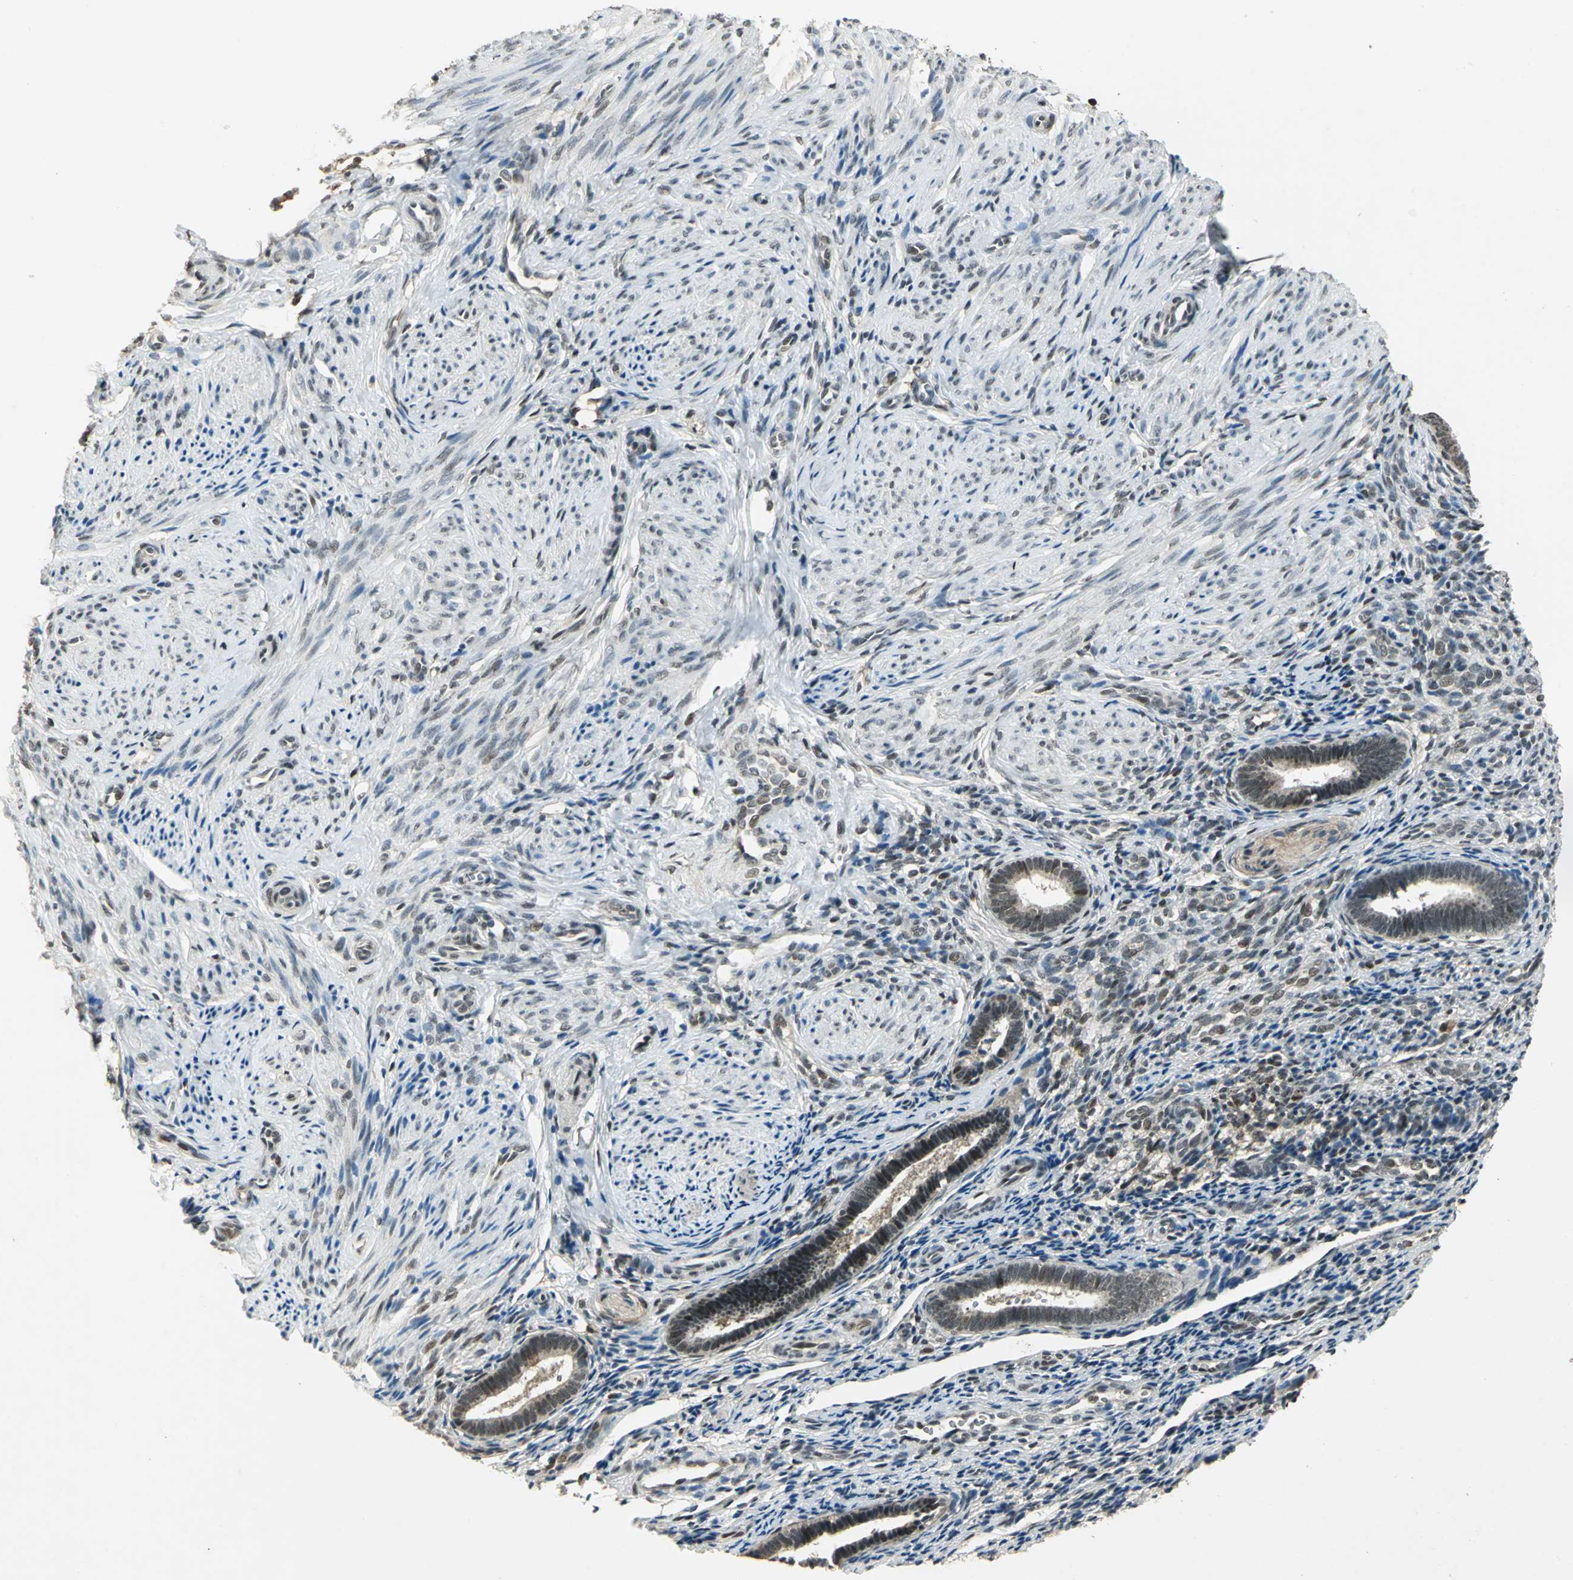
{"staining": {"intensity": "weak", "quantity": "<25%", "location": "nuclear"}, "tissue": "endometrium", "cell_type": "Cells in endometrial stroma", "image_type": "normal", "snomed": [{"axis": "morphology", "description": "Normal tissue, NOS"}, {"axis": "topography", "description": "Endometrium"}], "caption": "Immunohistochemical staining of unremarkable endometrium demonstrates no significant positivity in cells in endometrial stroma.", "gene": "RAD17", "patient": {"sex": "female", "age": 27}}